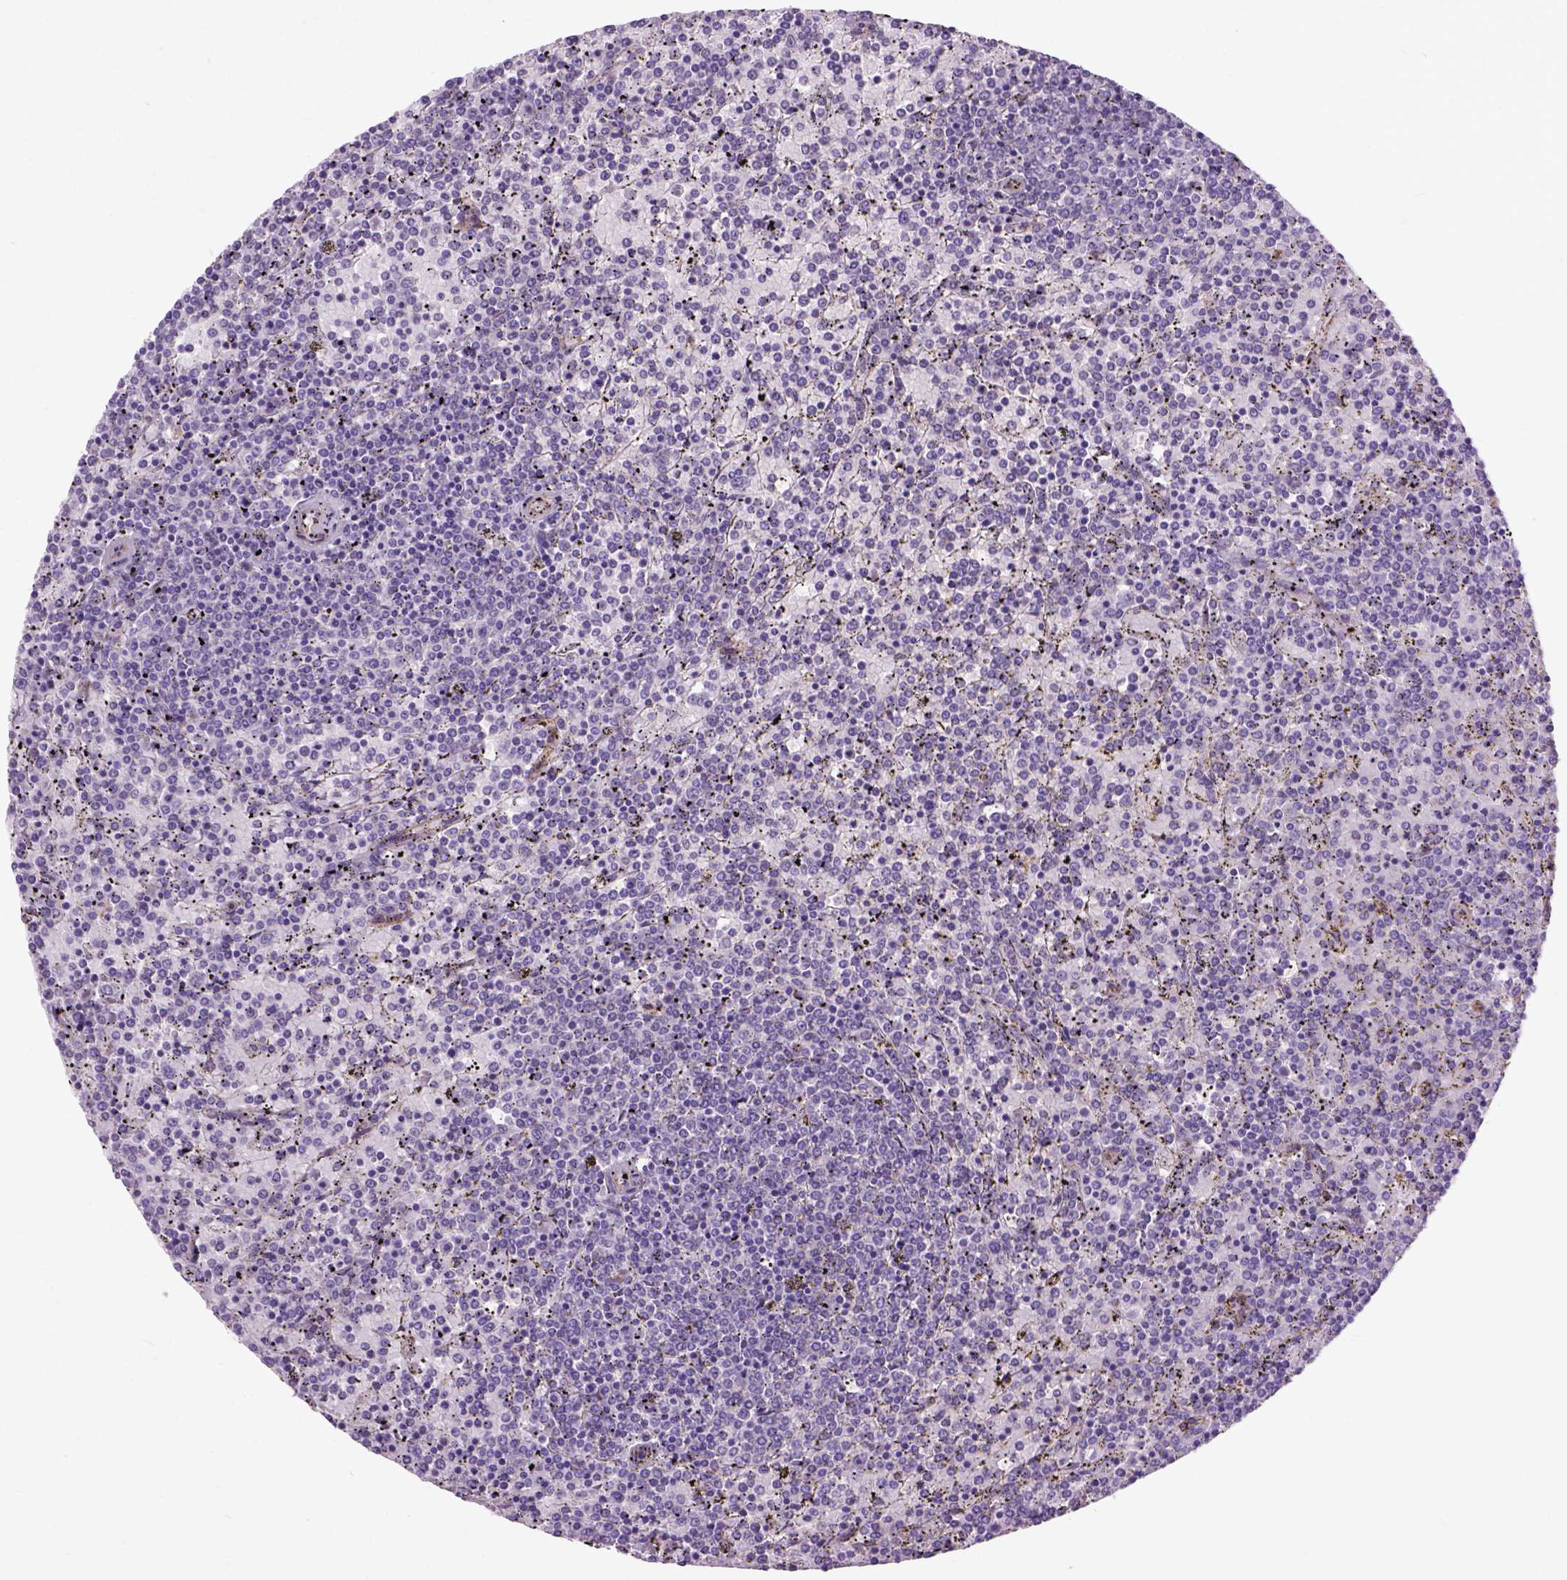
{"staining": {"intensity": "negative", "quantity": "none", "location": "none"}, "tissue": "lymphoma", "cell_type": "Tumor cells", "image_type": "cancer", "snomed": [{"axis": "morphology", "description": "Malignant lymphoma, non-Hodgkin's type, Low grade"}, {"axis": "topography", "description": "Spleen"}], "caption": "Tumor cells are negative for brown protein staining in malignant lymphoma, non-Hodgkin's type (low-grade).", "gene": "MAPT", "patient": {"sex": "female", "age": 77}}